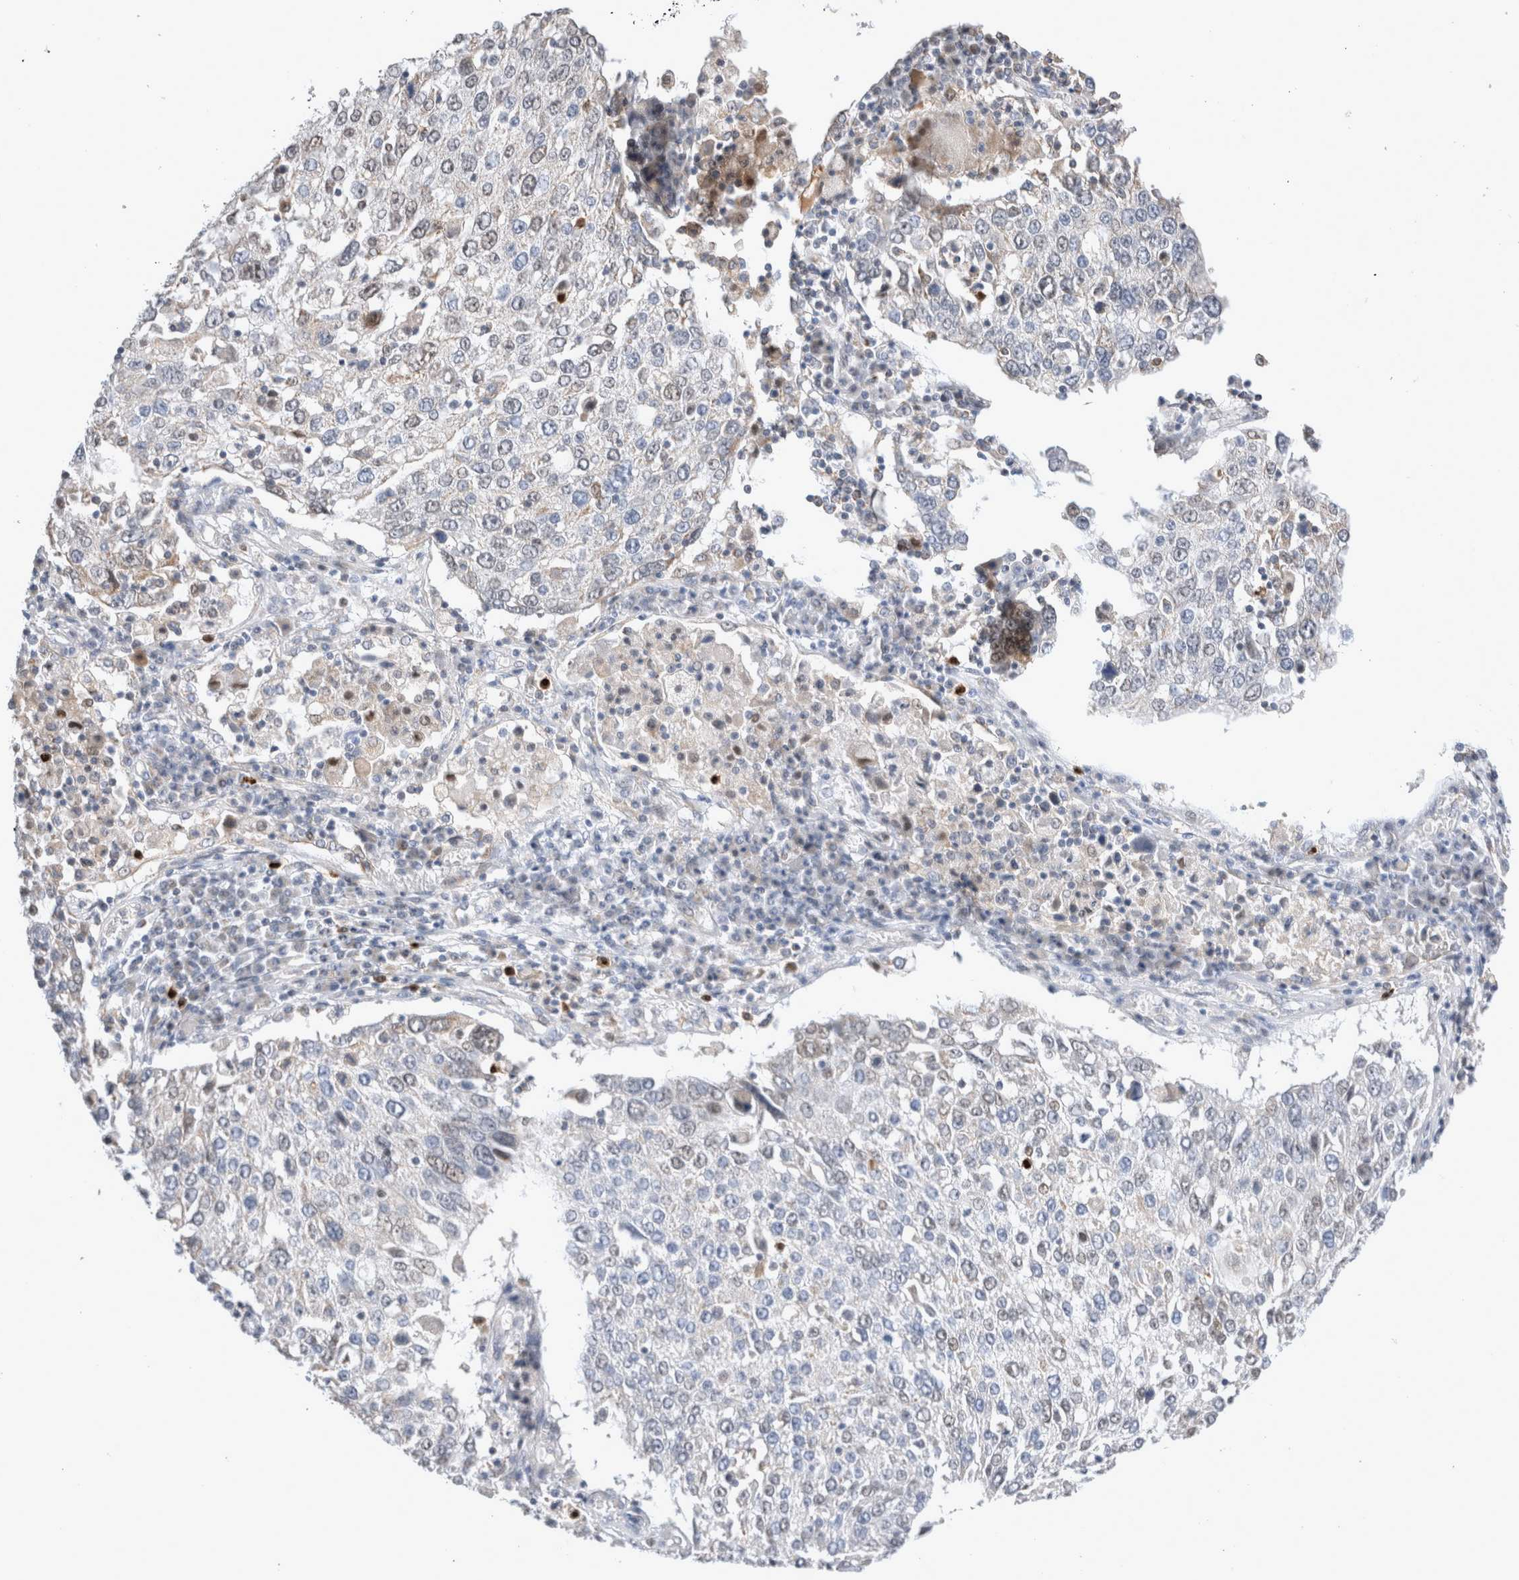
{"staining": {"intensity": "negative", "quantity": "none", "location": "none"}, "tissue": "lung cancer", "cell_type": "Tumor cells", "image_type": "cancer", "snomed": [{"axis": "morphology", "description": "Squamous cell carcinoma, NOS"}, {"axis": "topography", "description": "Lung"}], "caption": "Micrograph shows no significant protein expression in tumor cells of lung squamous cell carcinoma.", "gene": "AGMAT", "patient": {"sex": "male", "age": 65}}